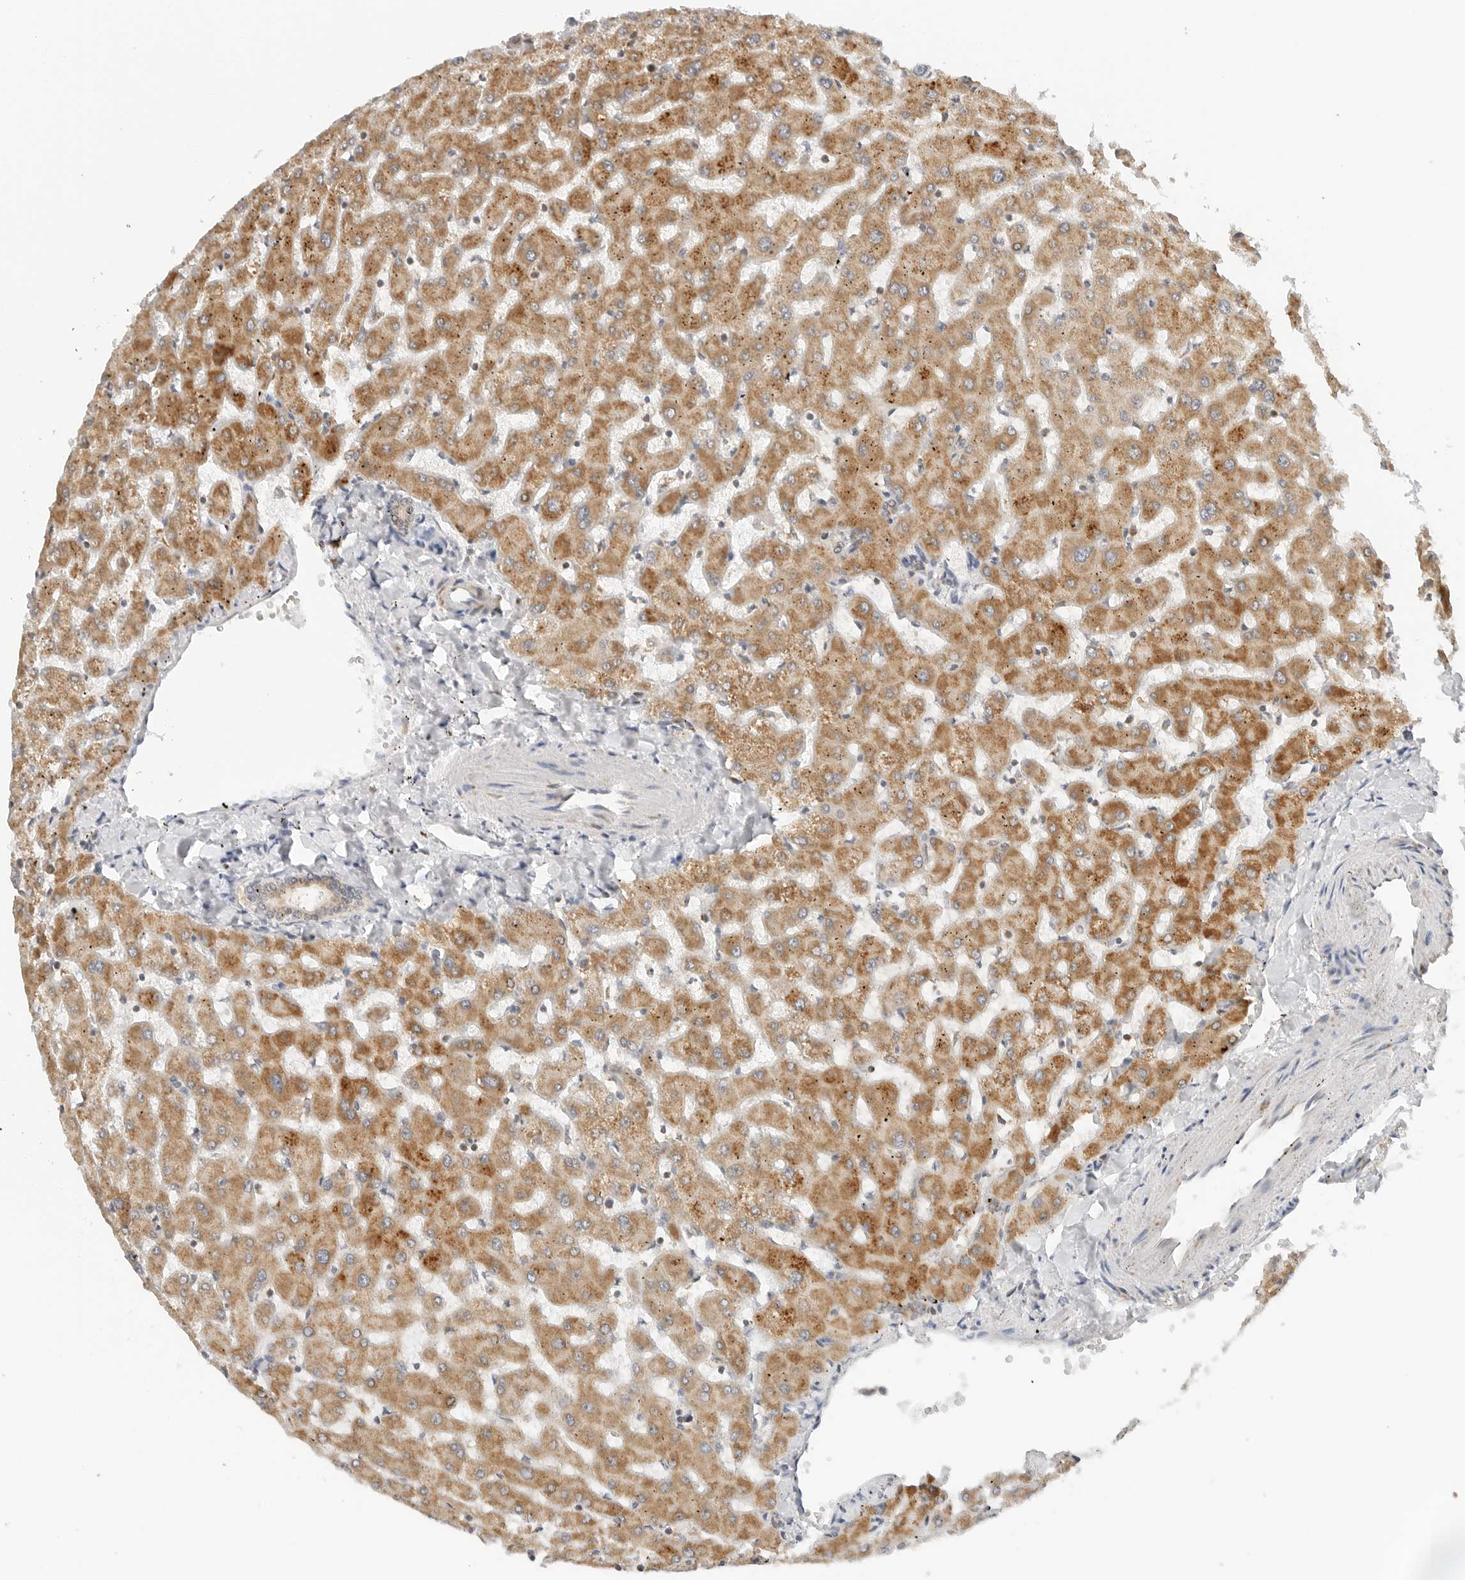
{"staining": {"intensity": "weak", "quantity": ">75%", "location": "cytoplasmic/membranous"}, "tissue": "liver", "cell_type": "Cholangiocytes", "image_type": "normal", "snomed": [{"axis": "morphology", "description": "Normal tissue, NOS"}, {"axis": "topography", "description": "Liver"}], "caption": "Cholangiocytes reveal low levels of weak cytoplasmic/membranous staining in approximately >75% of cells in benign human liver.", "gene": "DYRK4", "patient": {"sex": "female", "age": 63}}